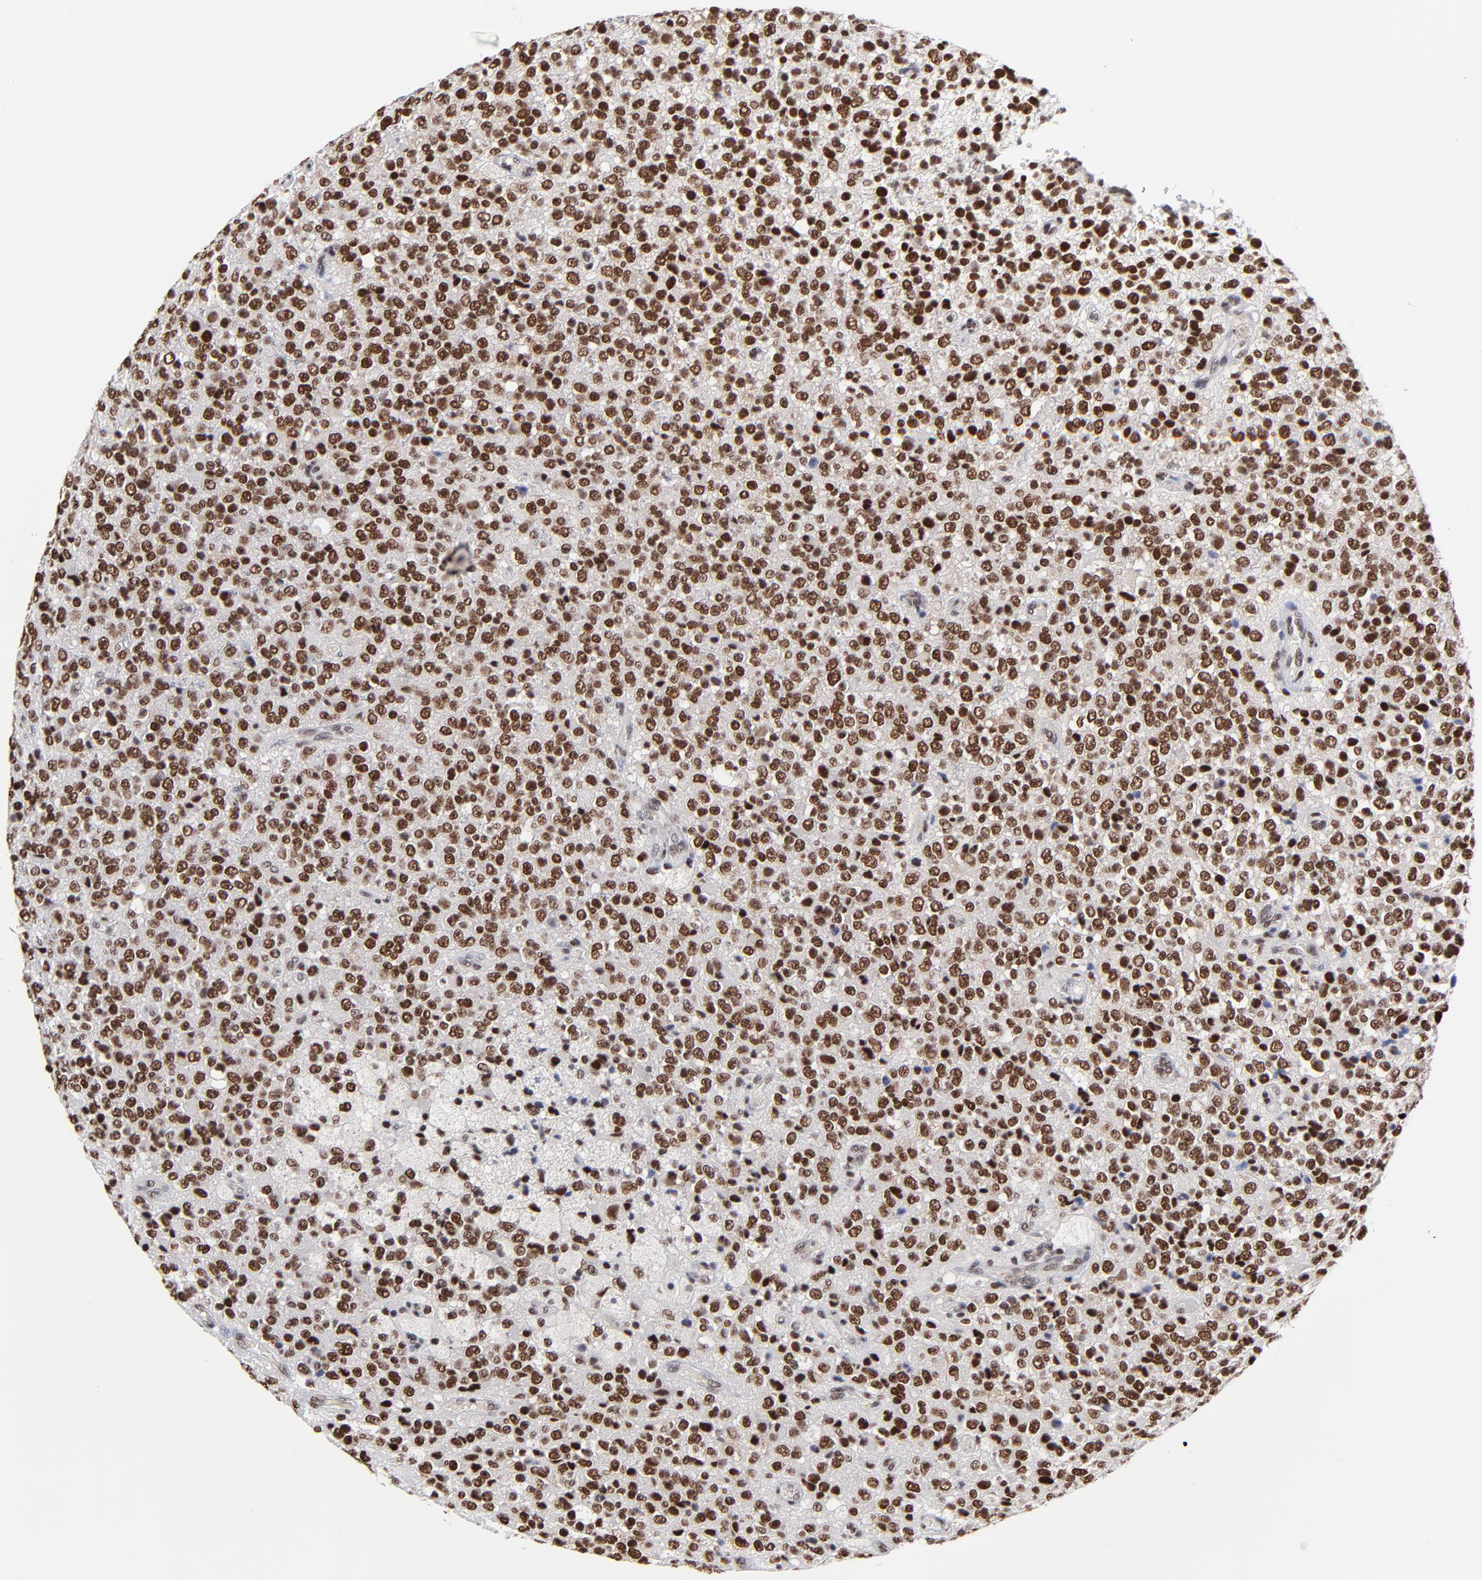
{"staining": {"intensity": "strong", "quantity": ">75%", "location": "nuclear"}, "tissue": "glioma", "cell_type": "Tumor cells", "image_type": "cancer", "snomed": [{"axis": "morphology", "description": "Glioma, malignant, High grade"}, {"axis": "topography", "description": "pancreas cauda"}], "caption": "Glioma was stained to show a protein in brown. There is high levels of strong nuclear expression in about >75% of tumor cells.", "gene": "ZMYM3", "patient": {"sex": "male", "age": 60}}